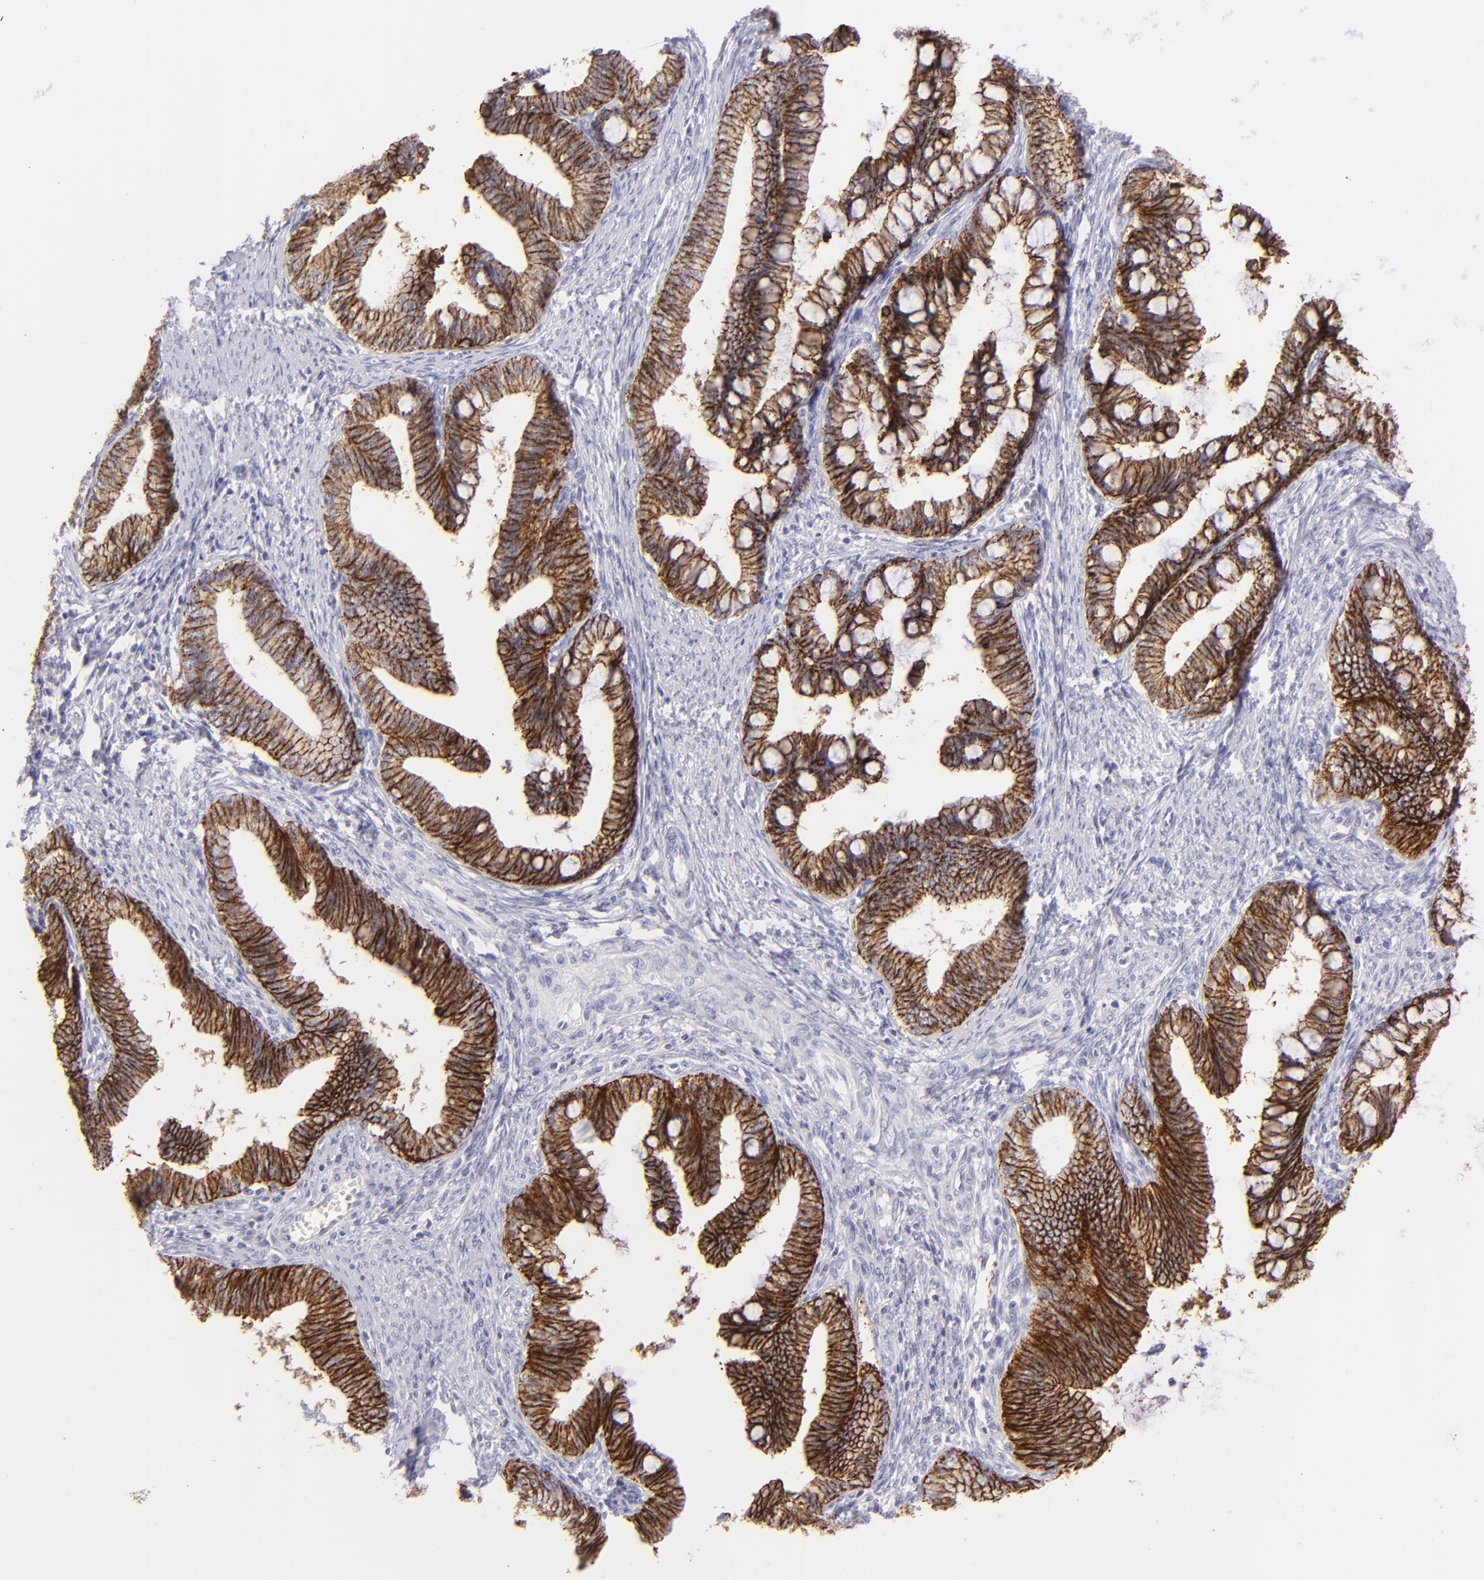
{"staining": {"intensity": "strong", "quantity": ">75%", "location": "cytoplasmic/membranous"}, "tissue": "cervical cancer", "cell_type": "Tumor cells", "image_type": "cancer", "snomed": [{"axis": "morphology", "description": "Adenocarcinoma, NOS"}, {"axis": "topography", "description": "Cervix"}], "caption": "IHC of cervical cancer demonstrates high levels of strong cytoplasmic/membranous expression in about >75% of tumor cells. (DAB = brown stain, brightfield microscopy at high magnification).", "gene": "CLDN4", "patient": {"sex": "female", "age": 36}}